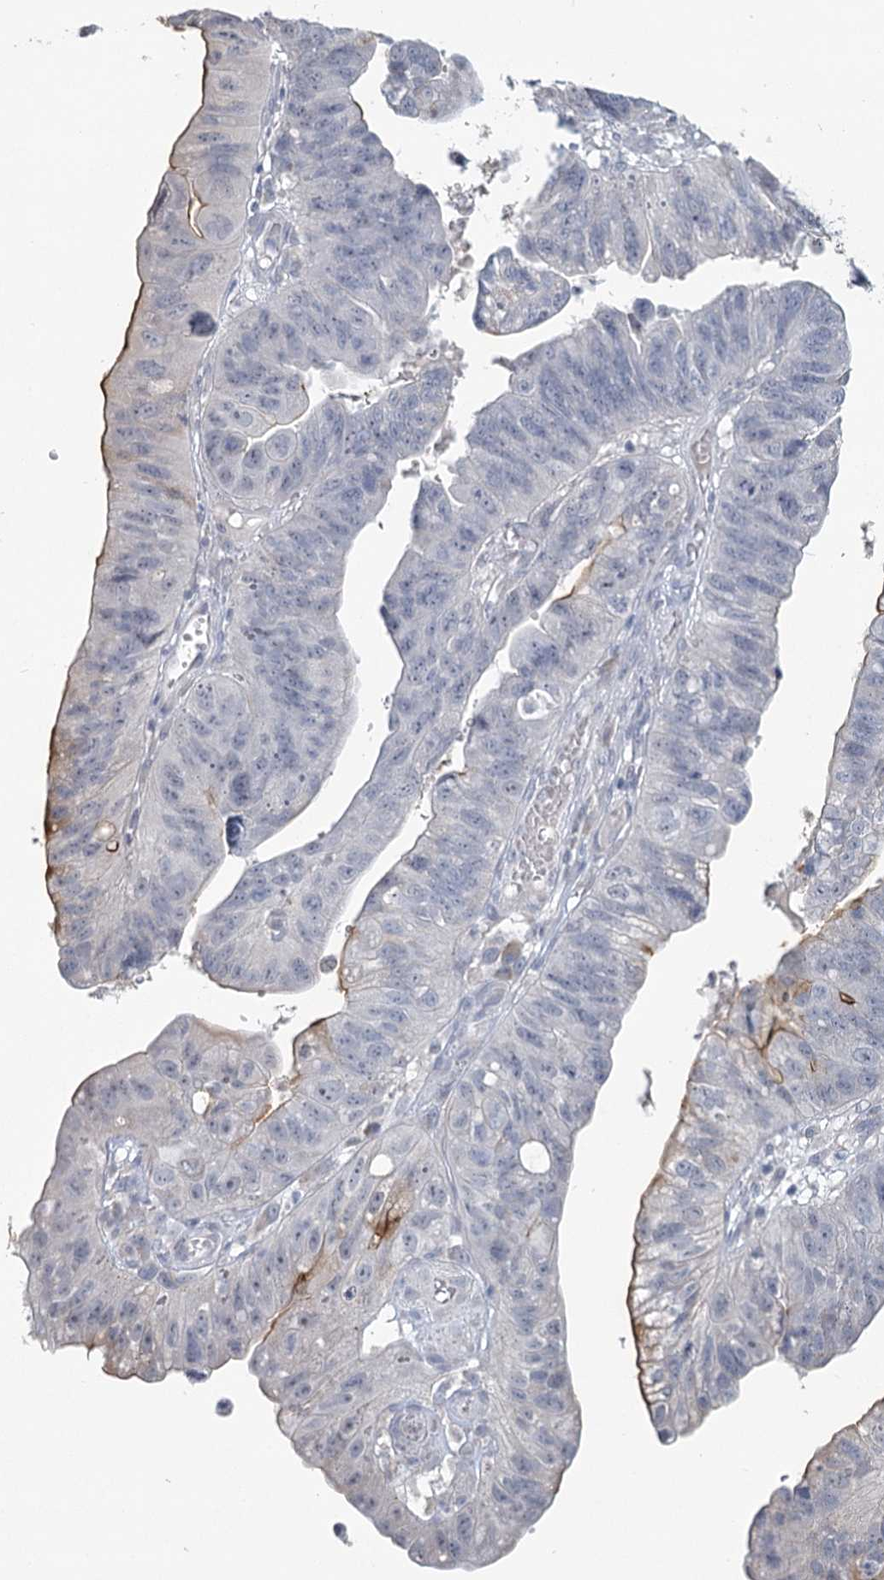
{"staining": {"intensity": "moderate", "quantity": "<25%", "location": "cytoplasmic/membranous"}, "tissue": "stomach cancer", "cell_type": "Tumor cells", "image_type": "cancer", "snomed": [{"axis": "morphology", "description": "Adenocarcinoma, NOS"}, {"axis": "topography", "description": "Stomach"}], "caption": "Stomach cancer (adenocarcinoma) tissue exhibits moderate cytoplasmic/membranous staining in about <25% of tumor cells, visualized by immunohistochemistry.", "gene": "SLC9A3", "patient": {"sex": "male", "age": 59}}